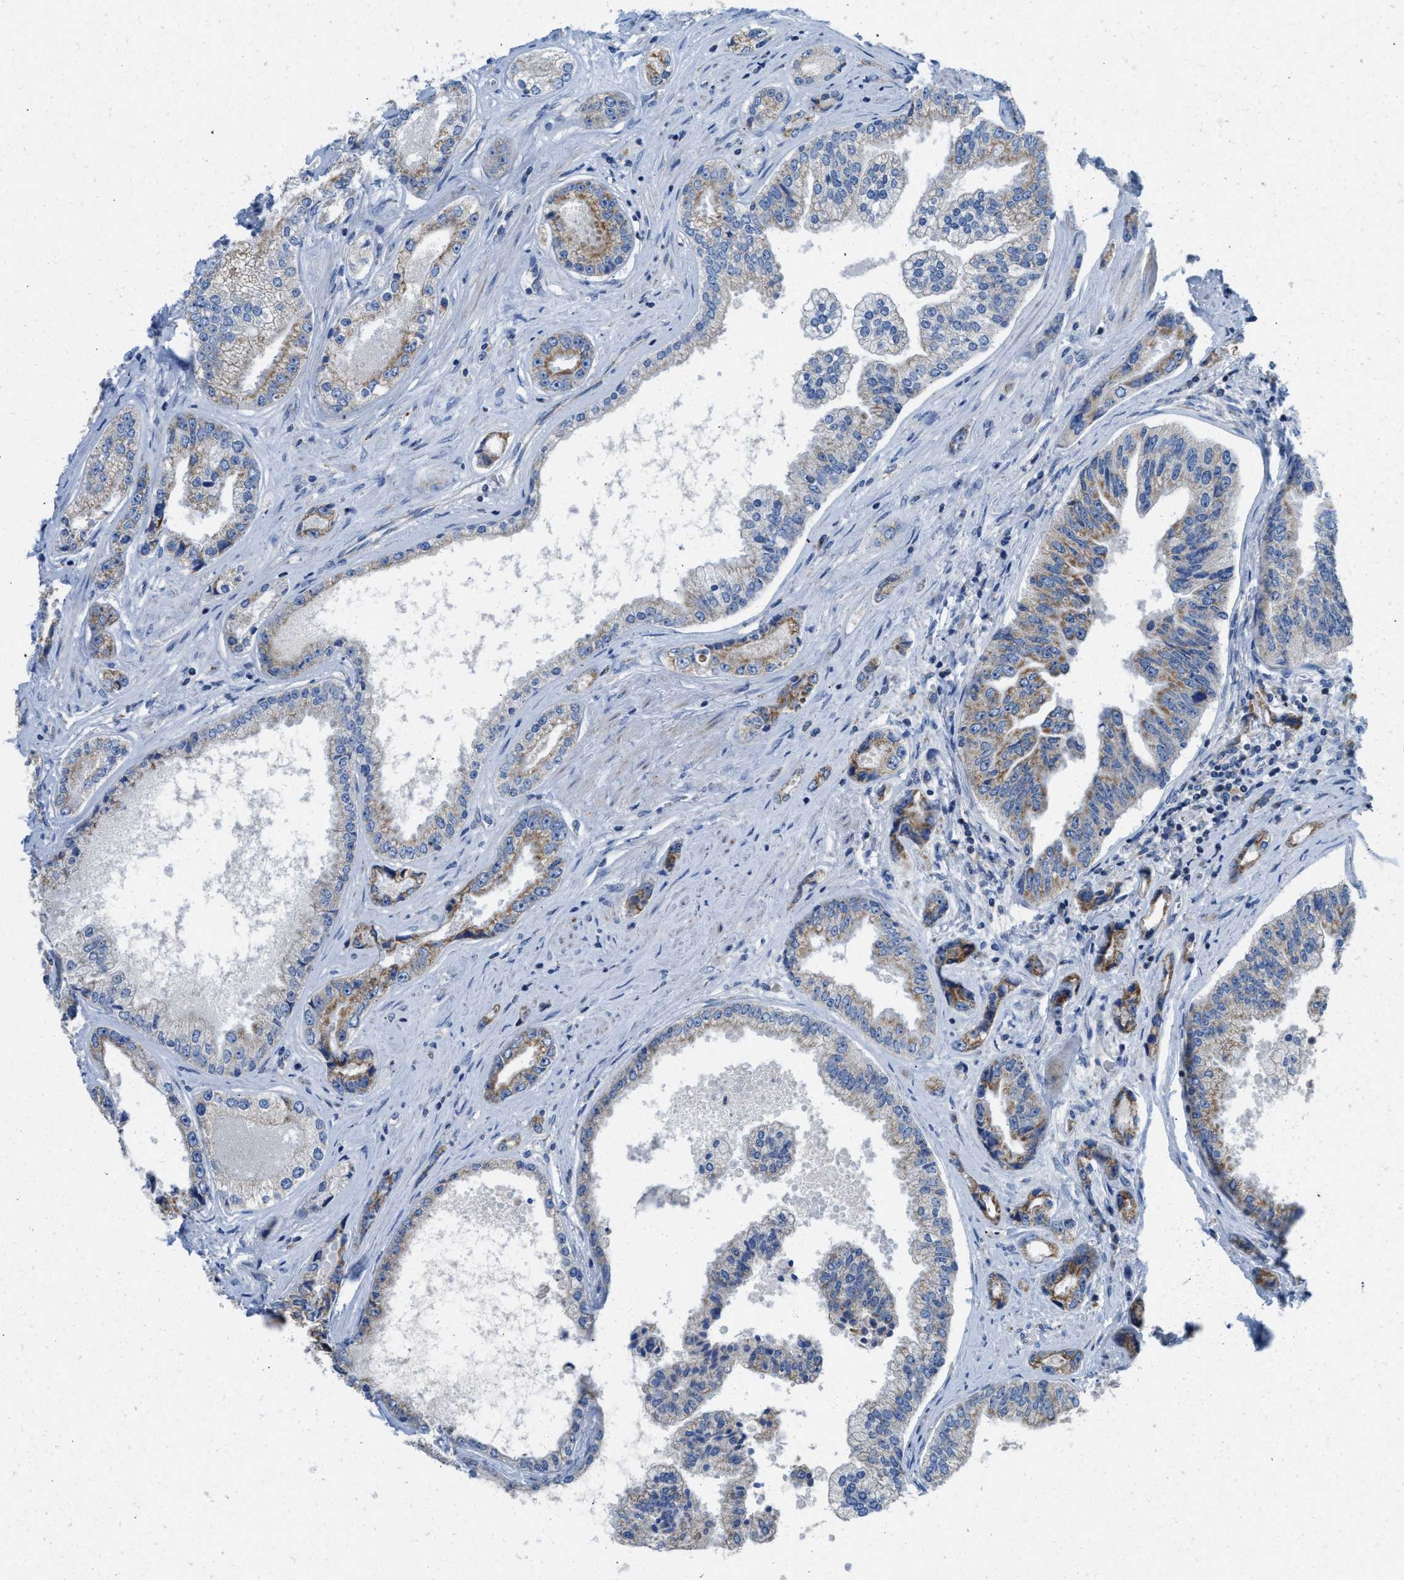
{"staining": {"intensity": "moderate", "quantity": "25%-75%", "location": "cytoplasmic/membranous"}, "tissue": "prostate cancer", "cell_type": "Tumor cells", "image_type": "cancer", "snomed": [{"axis": "morphology", "description": "Adenocarcinoma, High grade"}, {"axis": "topography", "description": "Prostate"}], "caption": "Brown immunohistochemical staining in prostate cancer reveals moderate cytoplasmic/membranous staining in approximately 25%-75% of tumor cells. (DAB = brown stain, brightfield microscopy at high magnification).", "gene": "SLC25A13", "patient": {"sex": "male", "age": 61}}